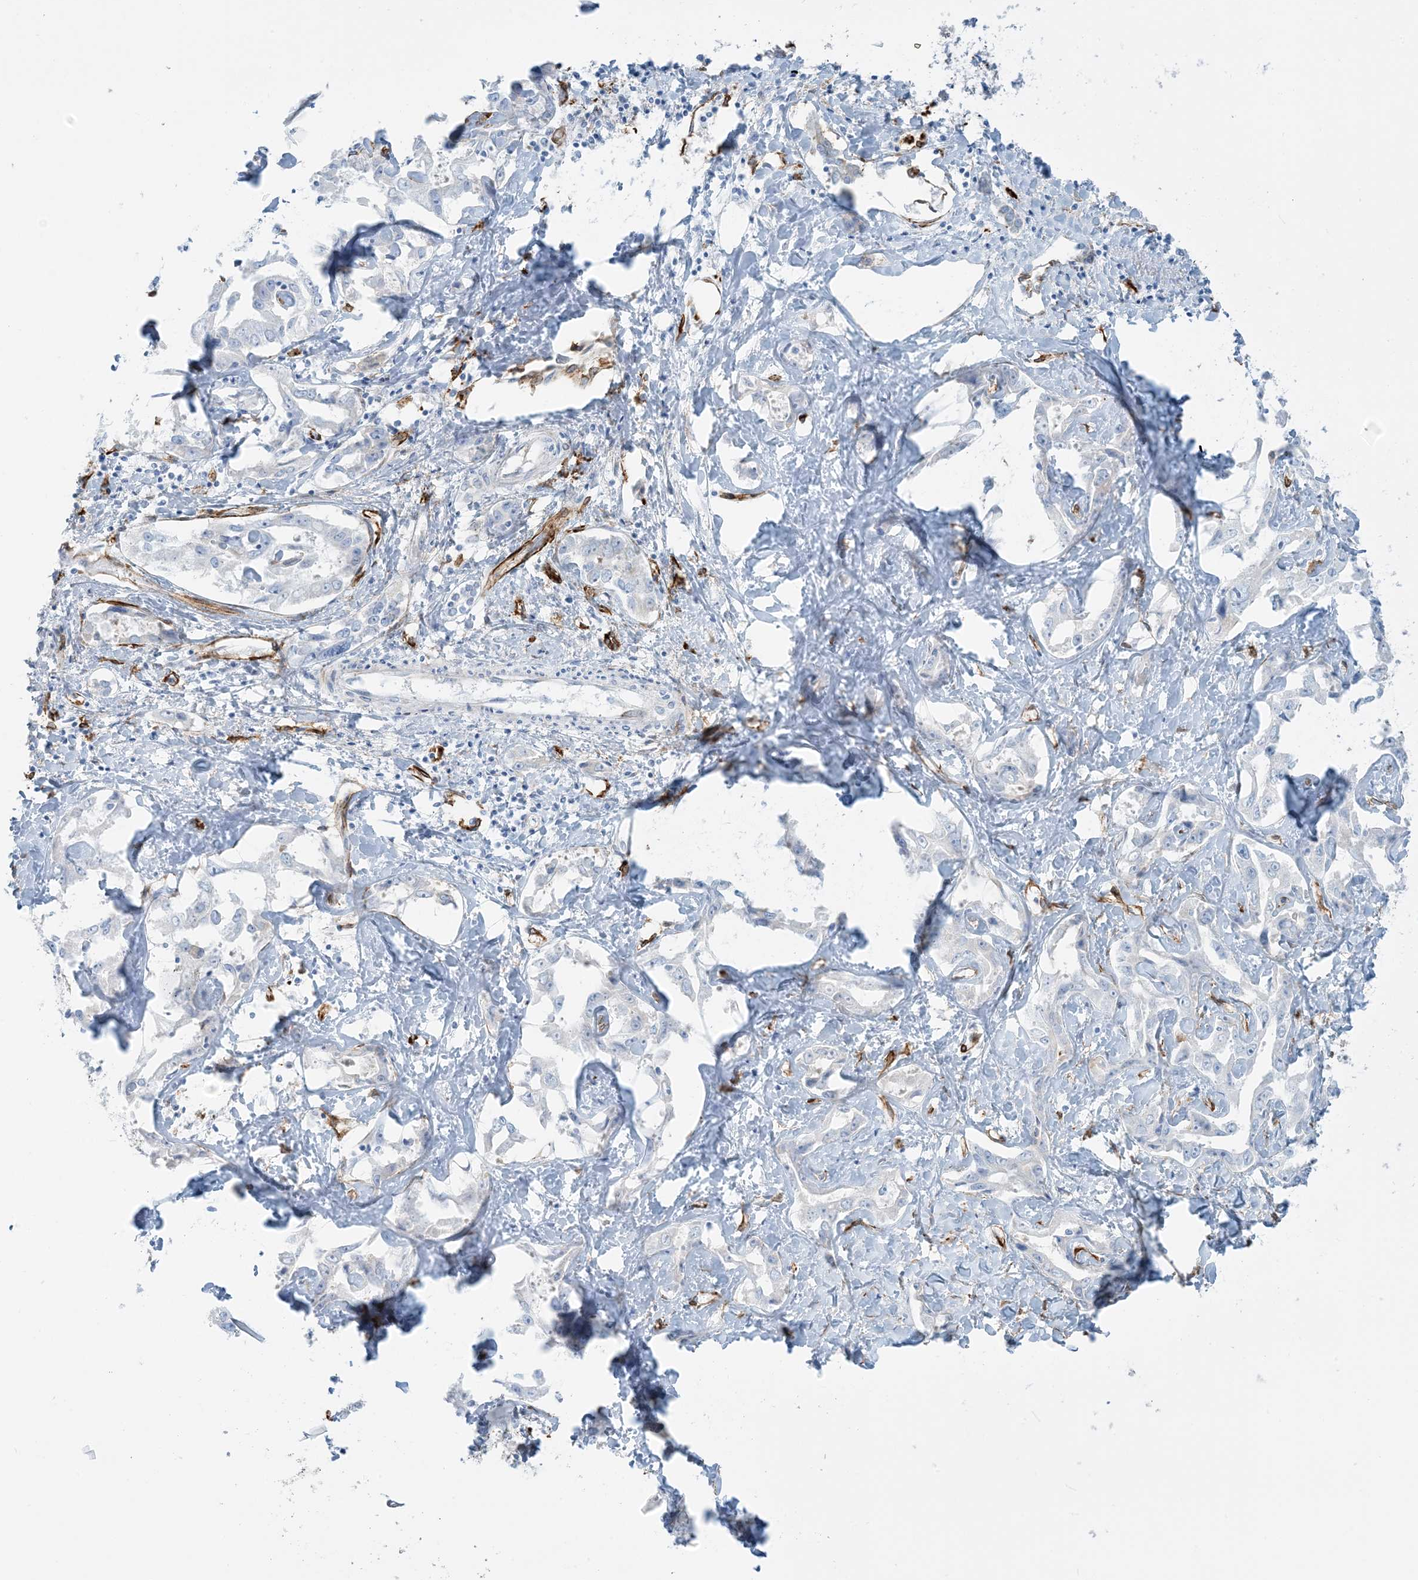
{"staining": {"intensity": "negative", "quantity": "none", "location": "none"}, "tissue": "liver cancer", "cell_type": "Tumor cells", "image_type": "cancer", "snomed": [{"axis": "morphology", "description": "Cholangiocarcinoma"}, {"axis": "topography", "description": "Liver"}], "caption": "DAB immunohistochemical staining of cholangiocarcinoma (liver) exhibits no significant staining in tumor cells. (DAB immunohistochemistry (IHC) with hematoxylin counter stain).", "gene": "EPS8L3", "patient": {"sex": "male", "age": 59}}